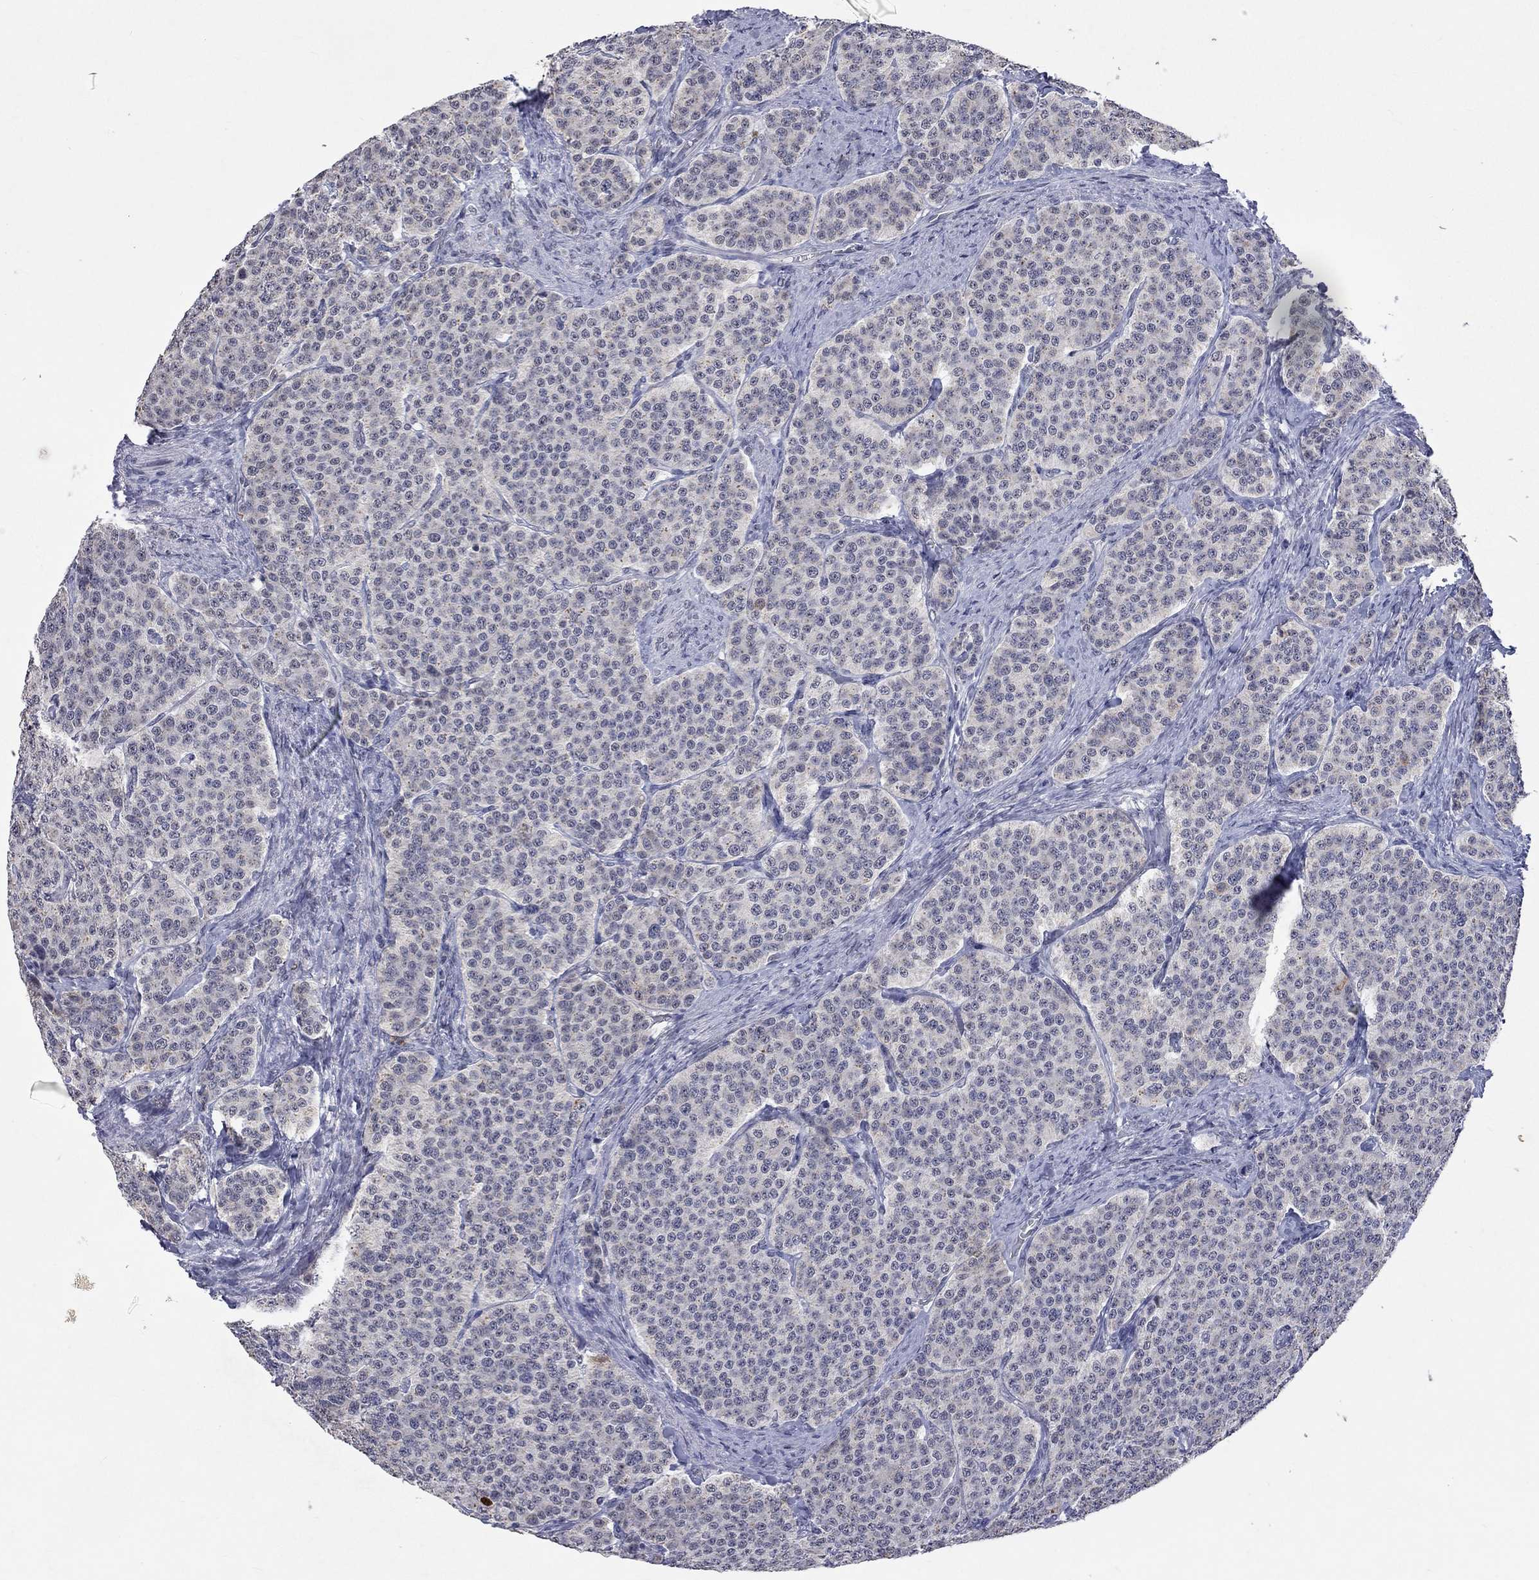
{"staining": {"intensity": "negative", "quantity": "none", "location": "none"}, "tissue": "carcinoid", "cell_type": "Tumor cells", "image_type": "cancer", "snomed": [{"axis": "morphology", "description": "Carcinoid, malignant, NOS"}, {"axis": "topography", "description": "Small intestine"}], "caption": "Malignant carcinoid was stained to show a protein in brown. There is no significant positivity in tumor cells. Nuclei are stained in blue.", "gene": "TMEM143", "patient": {"sex": "female", "age": 58}}